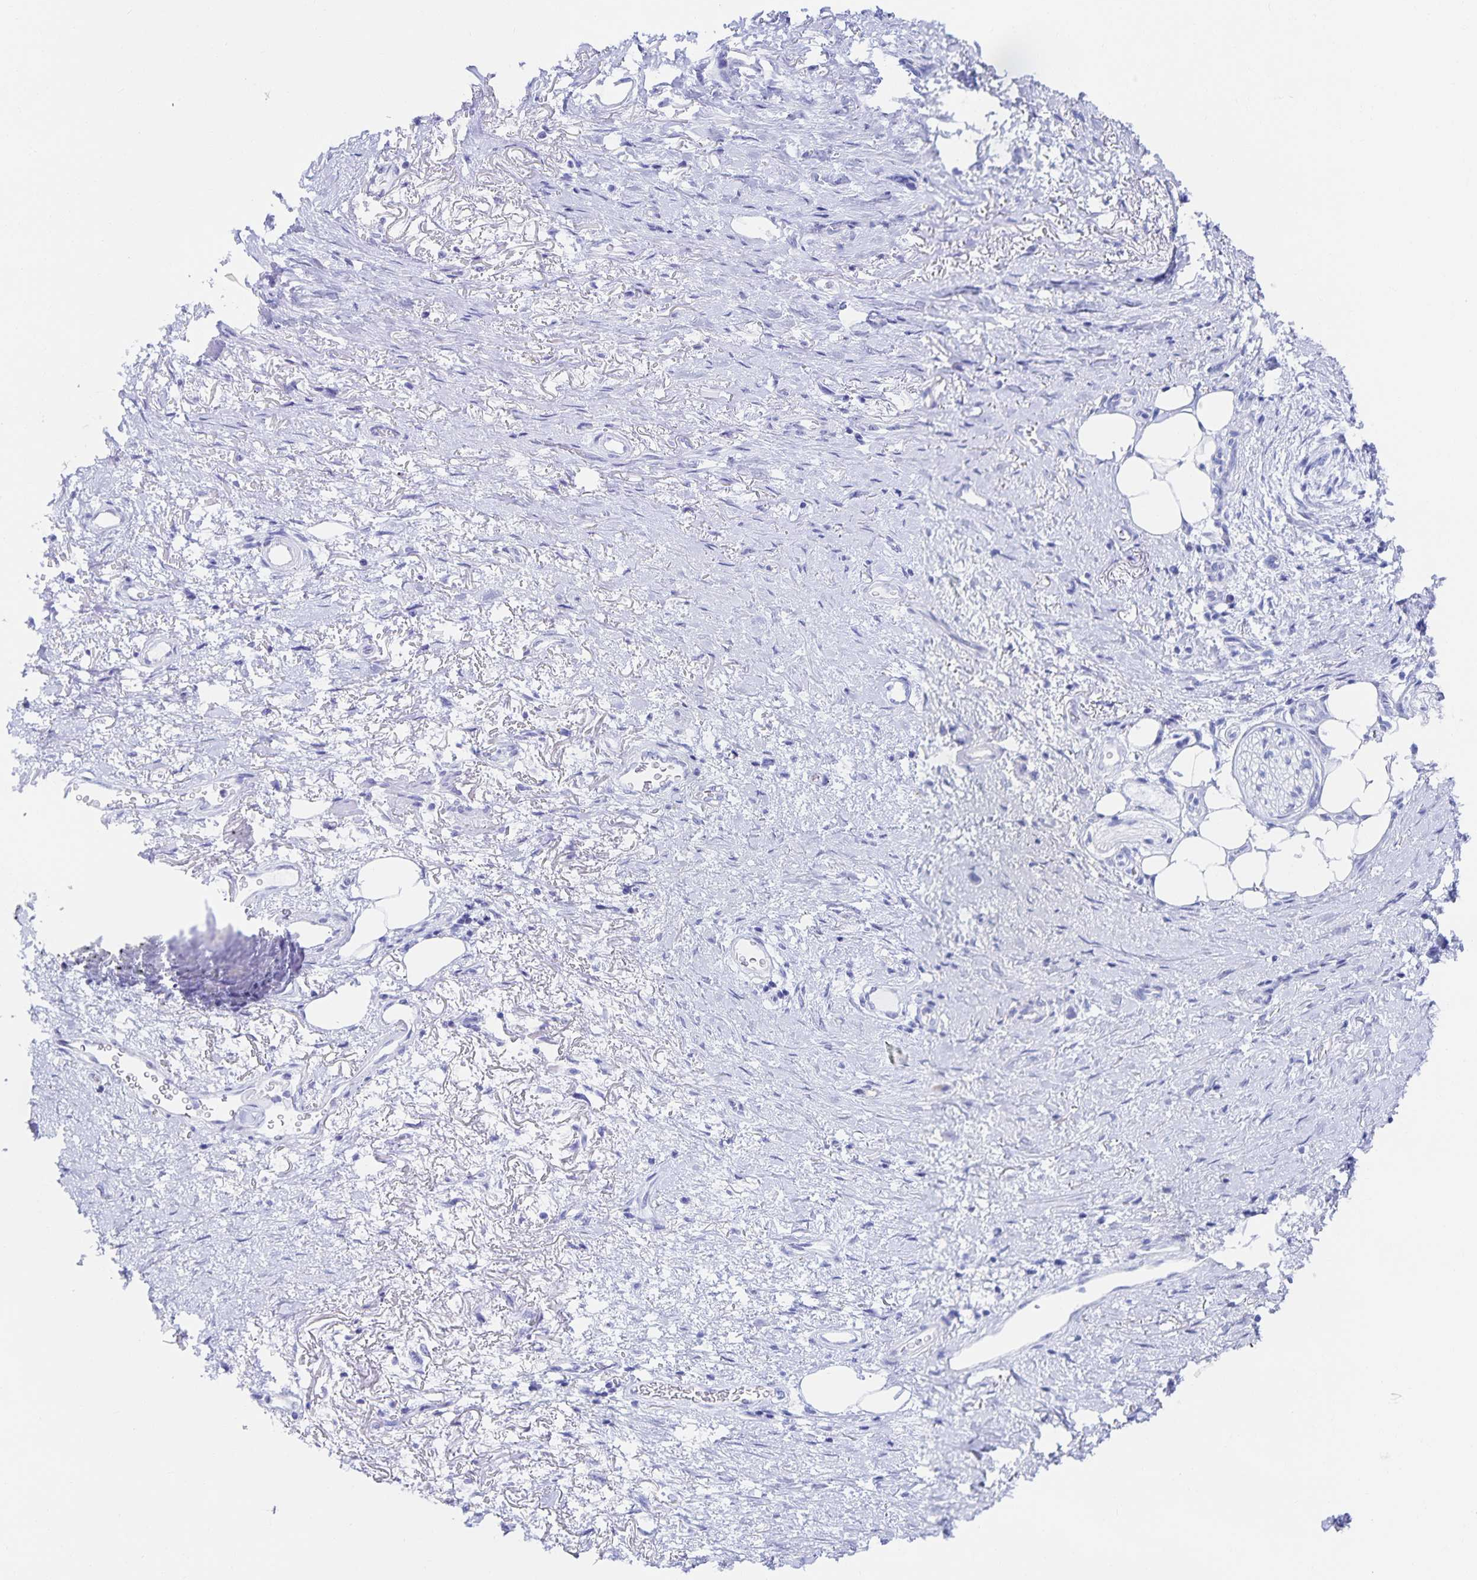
{"staining": {"intensity": "negative", "quantity": "none", "location": "none"}, "tissue": "stomach cancer", "cell_type": "Tumor cells", "image_type": "cancer", "snomed": [{"axis": "morphology", "description": "Adenocarcinoma, NOS"}, {"axis": "topography", "description": "Stomach, upper"}], "caption": "This is a micrograph of immunohistochemistry (IHC) staining of stomach cancer (adenocarcinoma), which shows no staining in tumor cells. (DAB IHC visualized using brightfield microscopy, high magnification).", "gene": "SNTN", "patient": {"sex": "male", "age": 62}}